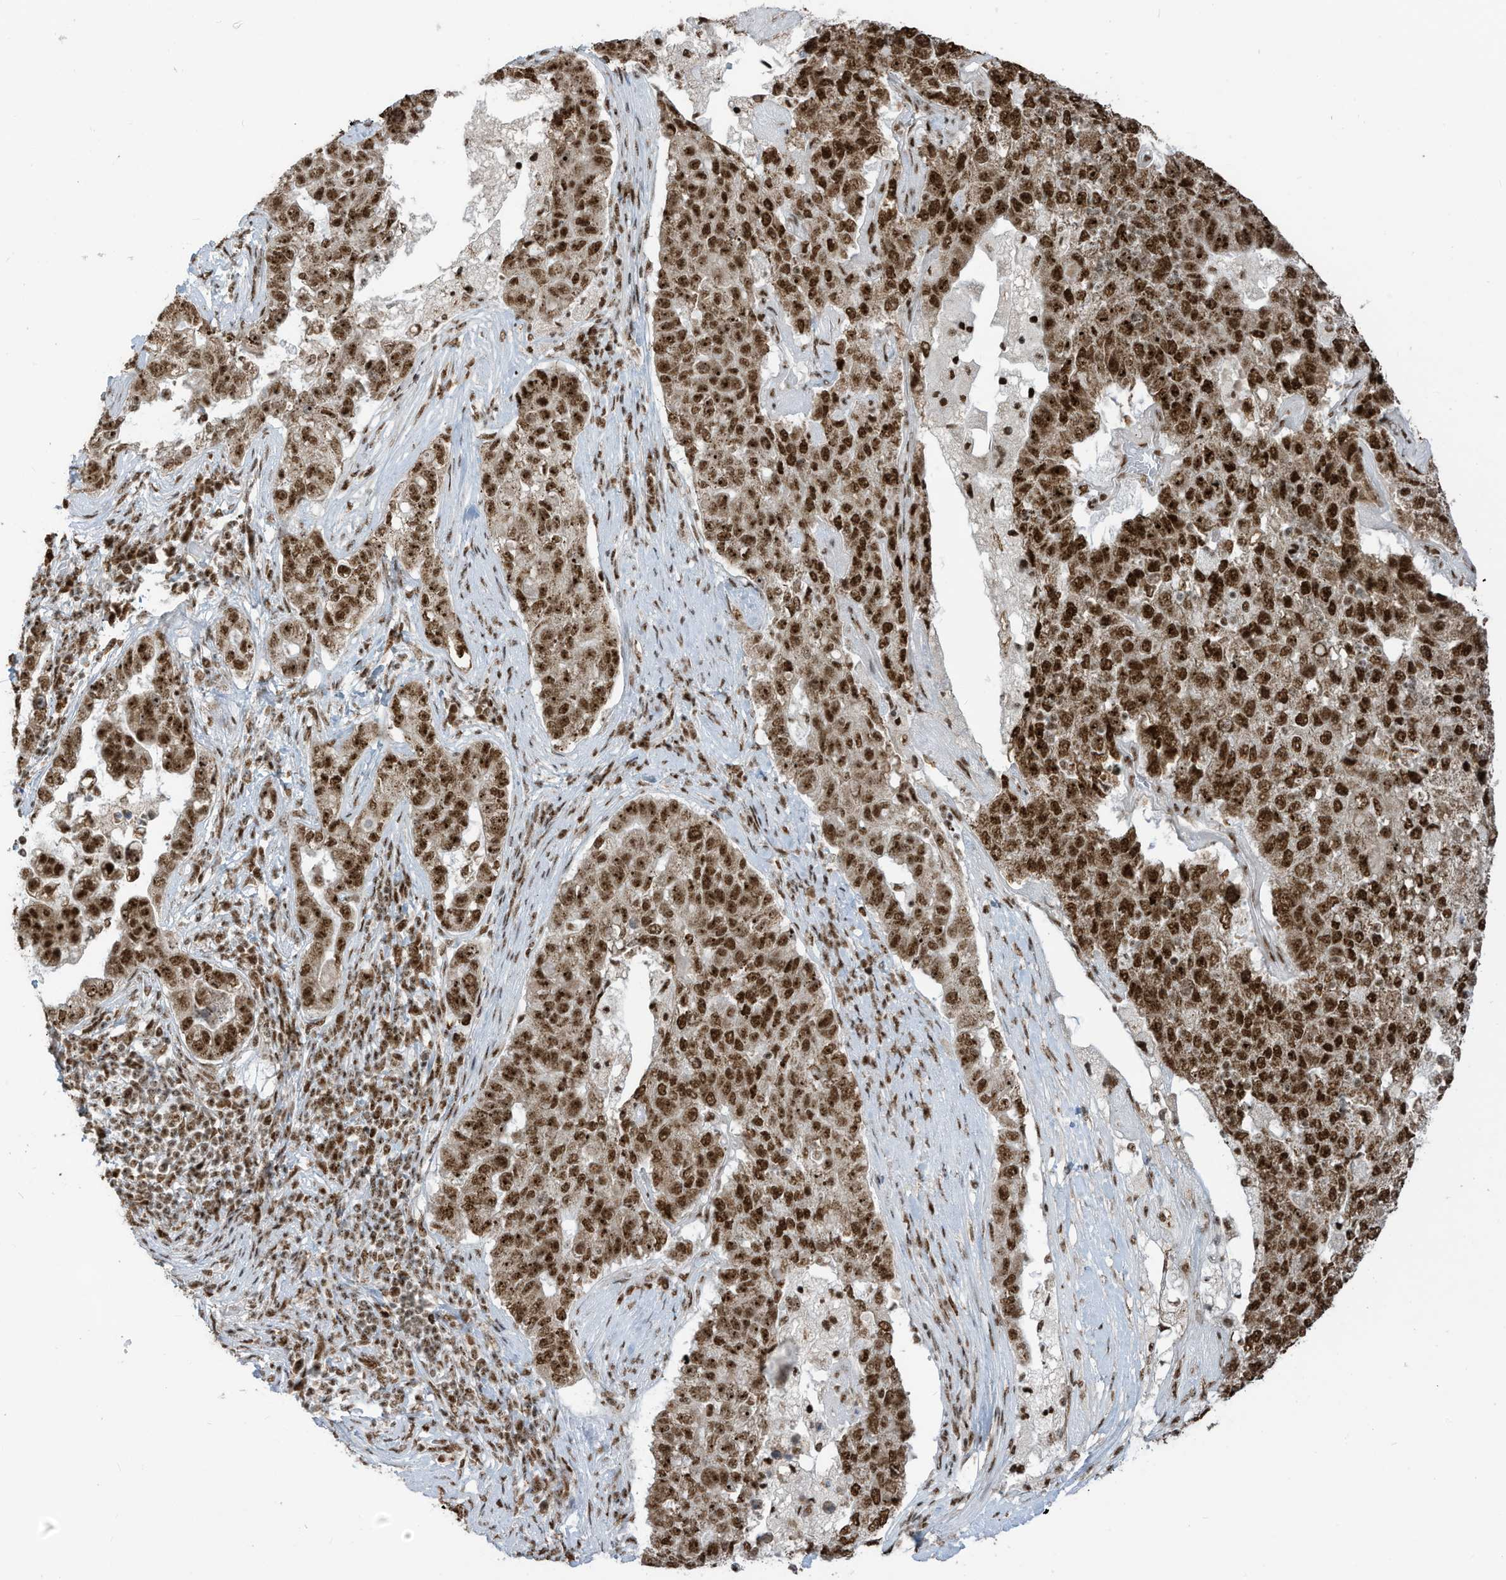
{"staining": {"intensity": "strong", "quantity": ">75%", "location": "nuclear"}, "tissue": "pancreatic cancer", "cell_type": "Tumor cells", "image_type": "cancer", "snomed": [{"axis": "morphology", "description": "Adenocarcinoma, NOS"}, {"axis": "topography", "description": "Pancreas"}], "caption": "A micrograph of pancreatic cancer stained for a protein reveals strong nuclear brown staining in tumor cells.", "gene": "LBH", "patient": {"sex": "female", "age": 61}}